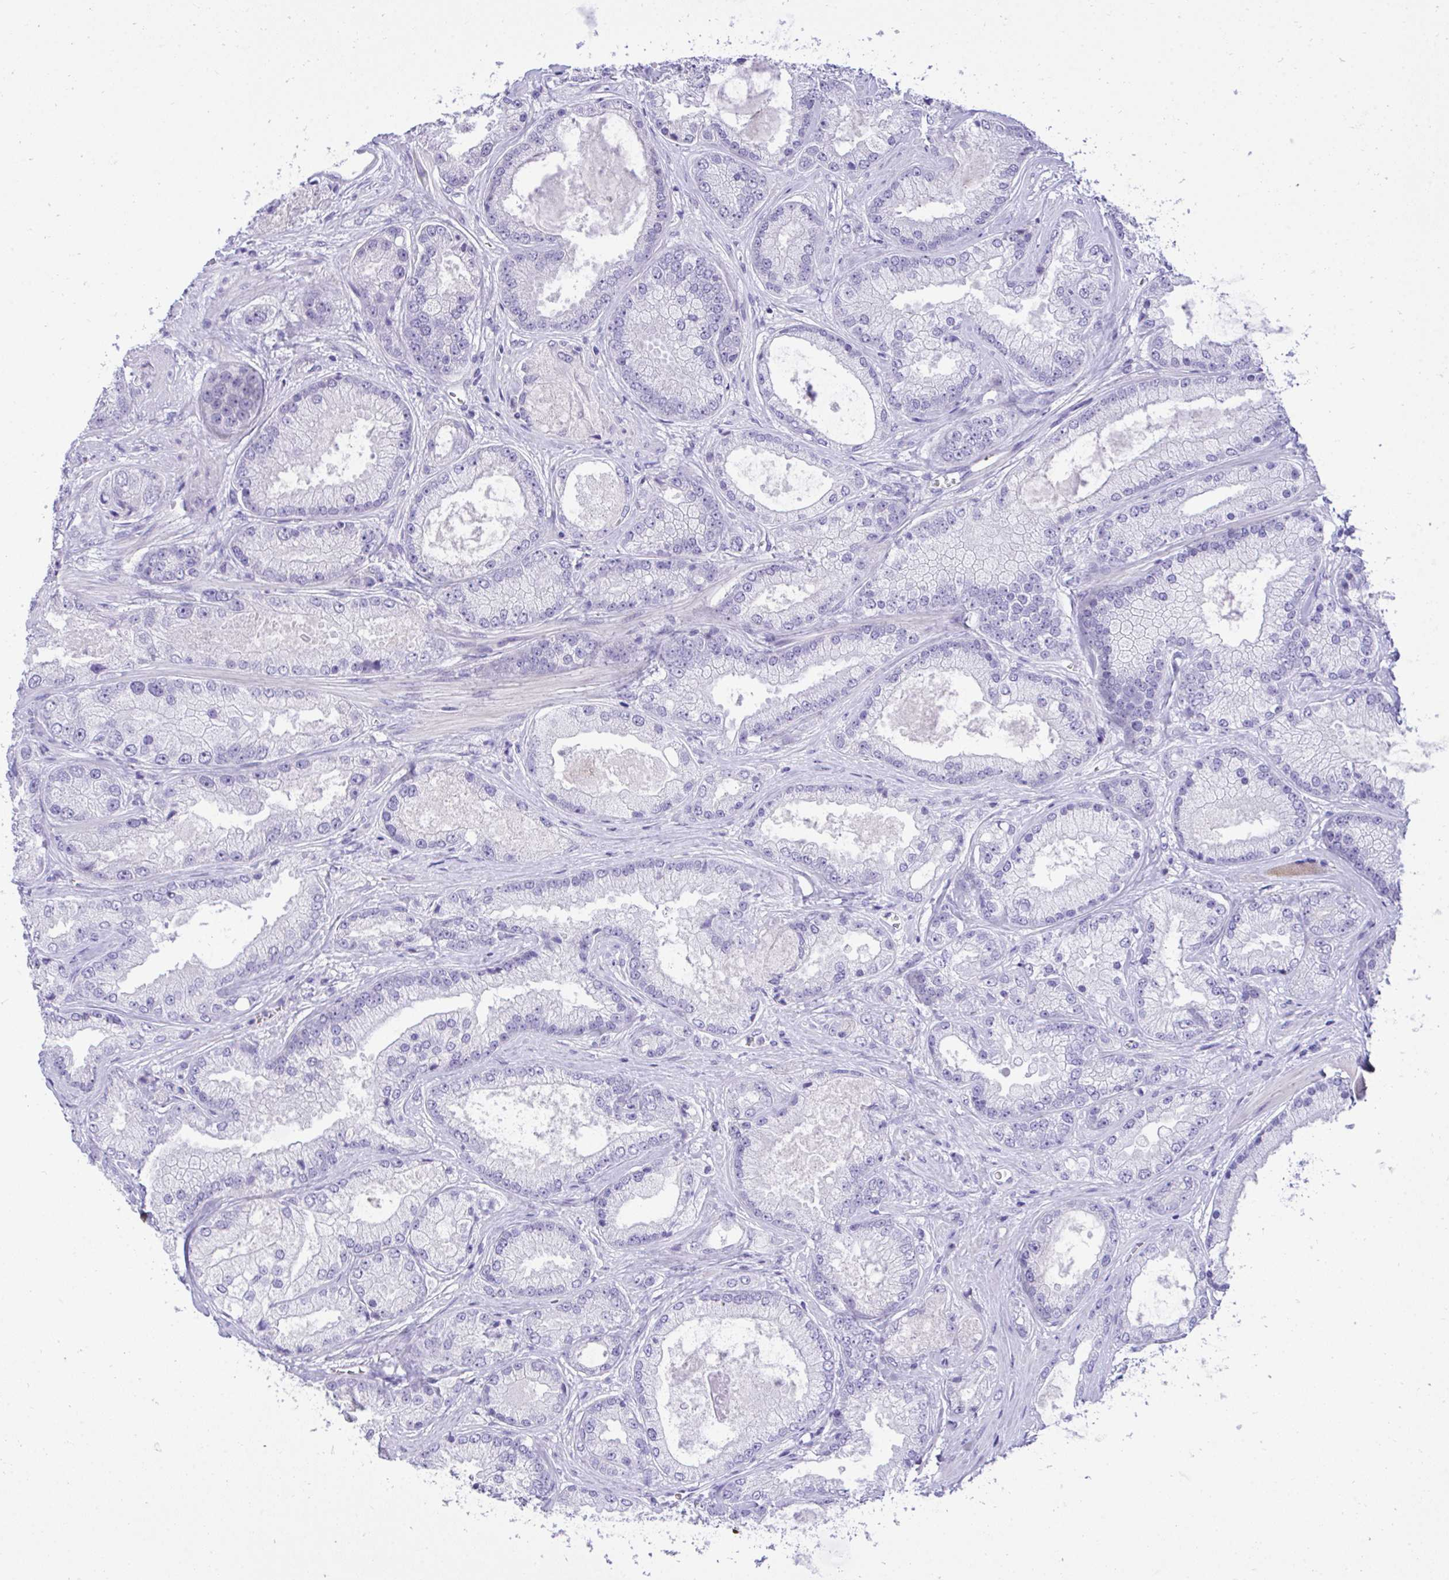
{"staining": {"intensity": "negative", "quantity": "none", "location": "none"}, "tissue": "prostate cancer", "cell_type": "Tumor cells", "image_type": "cancer", "snomed": [{"axis": "morphology", "description": "Adenocarcinoma, High grade"}, {"axis": "topography", "description": "Prostate"}], "caption": "The immunohistochemistry (IHC) photomicrograph has no significant expression in tumor cells of prostate cancer (adenocarcinoma (high-grade)) tissue.", "gene": "TMCO5A", "patient": {"sex": "male", "age": 67}}